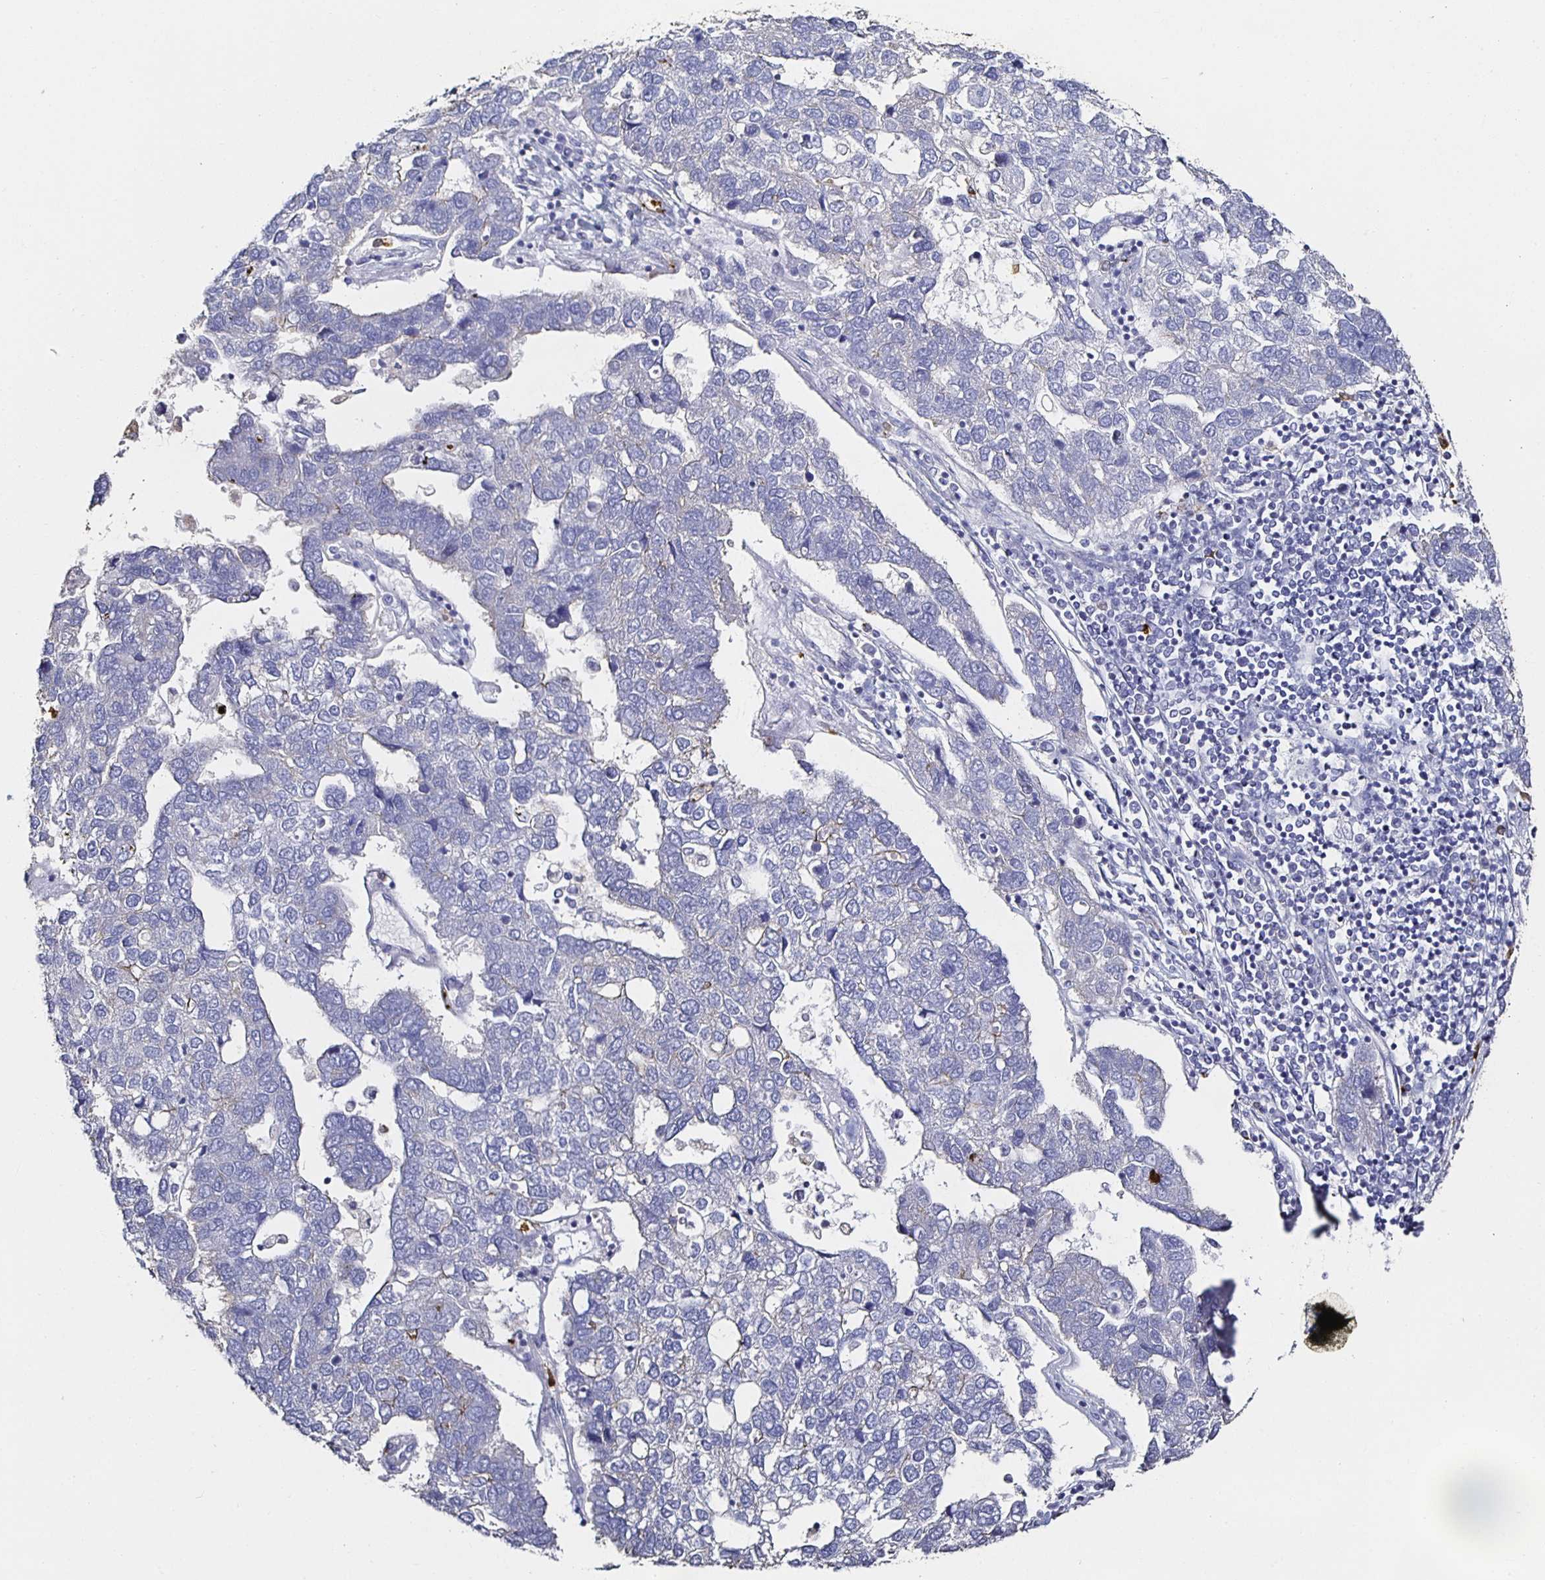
{"staining": {"intensity": "negative", "quantity": "none", "location": "none"}, "tissue": "pancreatic cancer", "cell_type": "Tumor cells", "image_type": "cancer", "snomed": [{"axis": "morphology", "description": "Adenocarcinoma, NOS"}, {"axis": "topography", "description": "Pancreas"}], "caption": "A high-resolution image shows immunohistochemistry staining of pancreatic adenocarcinoma, which demonstrates no significant positivity in tumor cells.", "gene": "TLR4", "patient": {"sex": "female", "age": 61}}